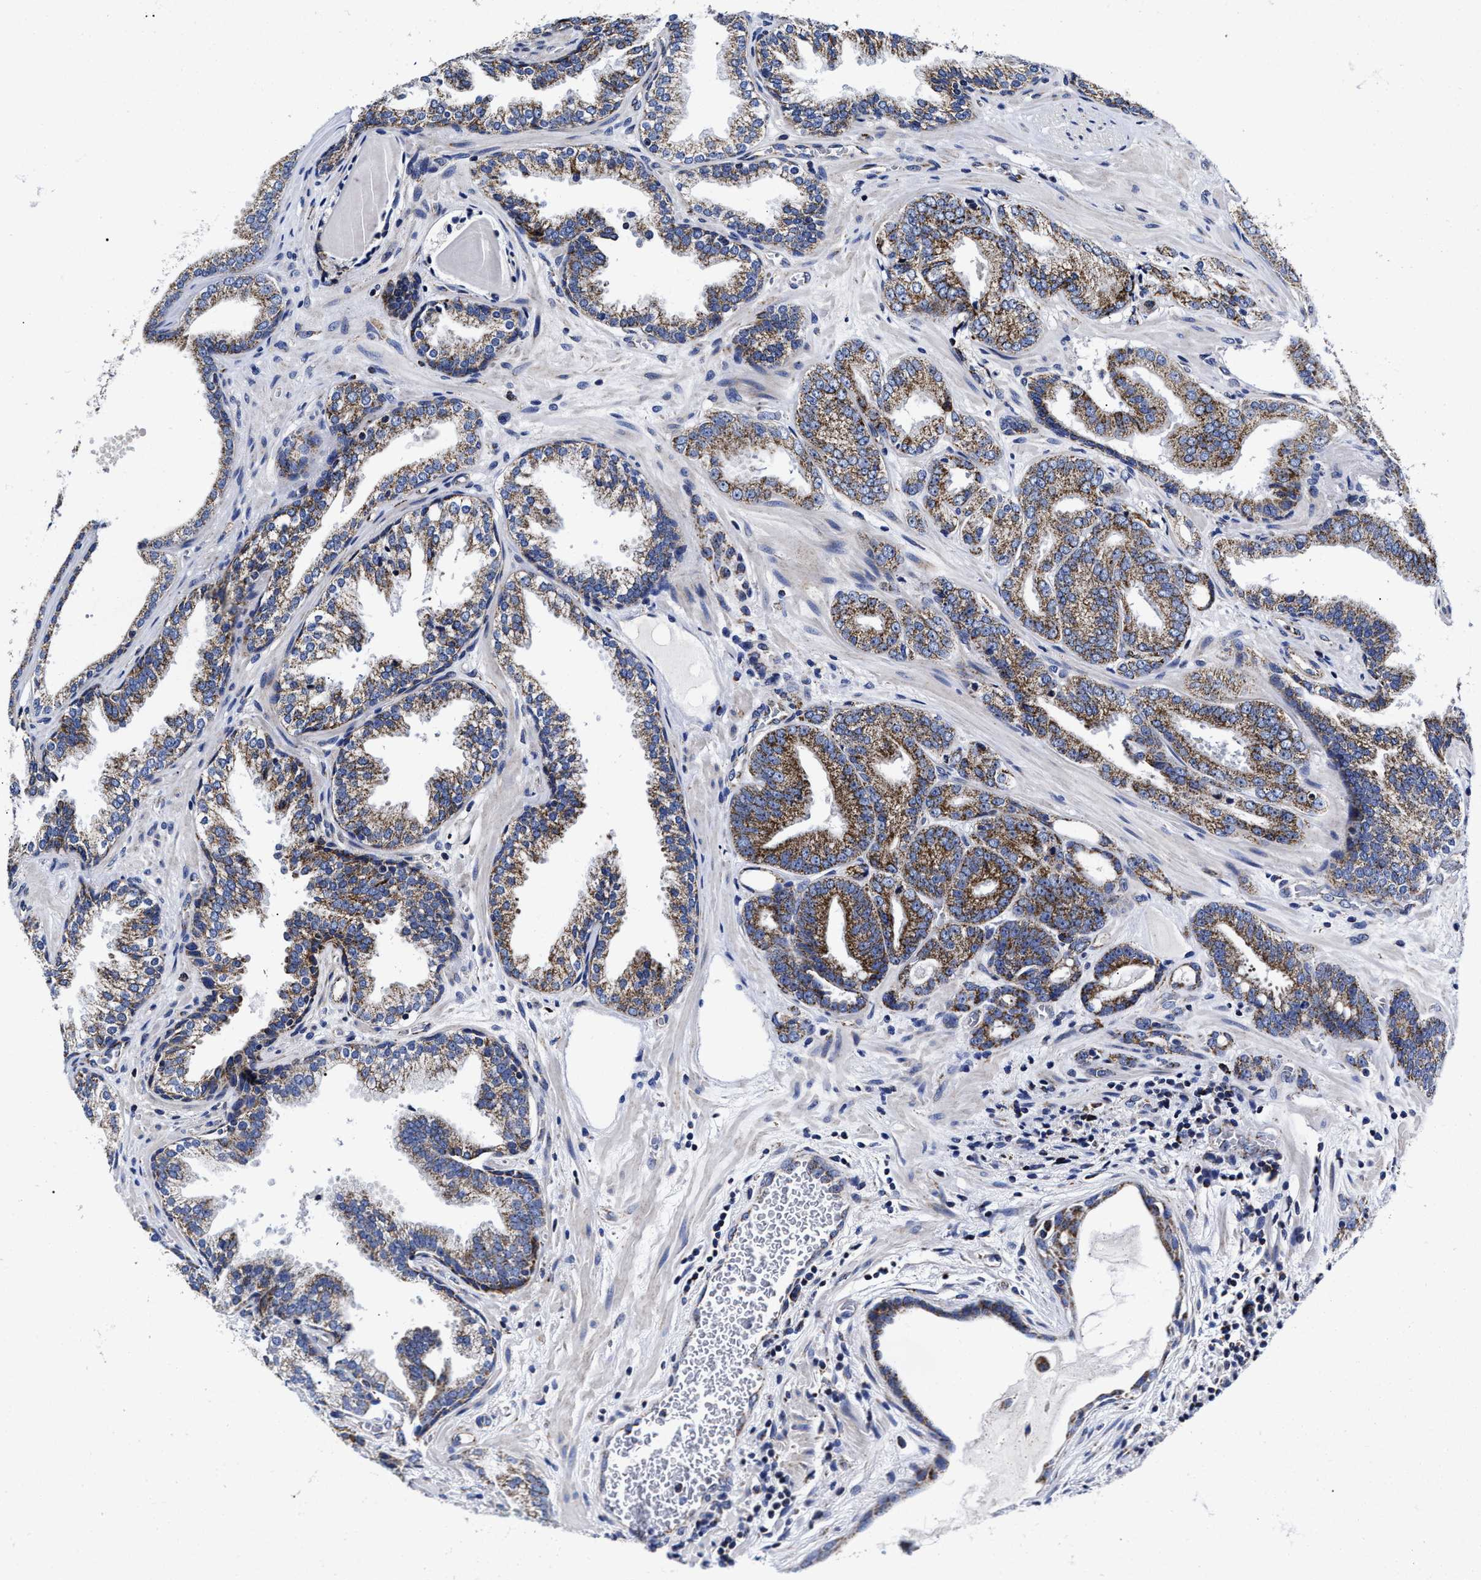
{"staining": {"intensity": "moderate", "quantity": "25%-75%", "location": "cytoplasmic/membranous"}, "tissue": "prostate cancer", "cell_type": "Tumor cells", "image_type": "cancer", "snomed": [{"axis": "morphology", "description": "Adenocarcinoma, Low grade"}, {"axis": "topography", "description": "Prostate"}], "caption": "Prostate cancer (adenocarcinoma (low-grade)) tissue exhibits moderate cytoplasmic/membranous positivity in about 25%-75% of tumor cells, visualized by immunohistochemistry.", "gene": "HINT2", "patient": {"sex": "male", "age": 65}}